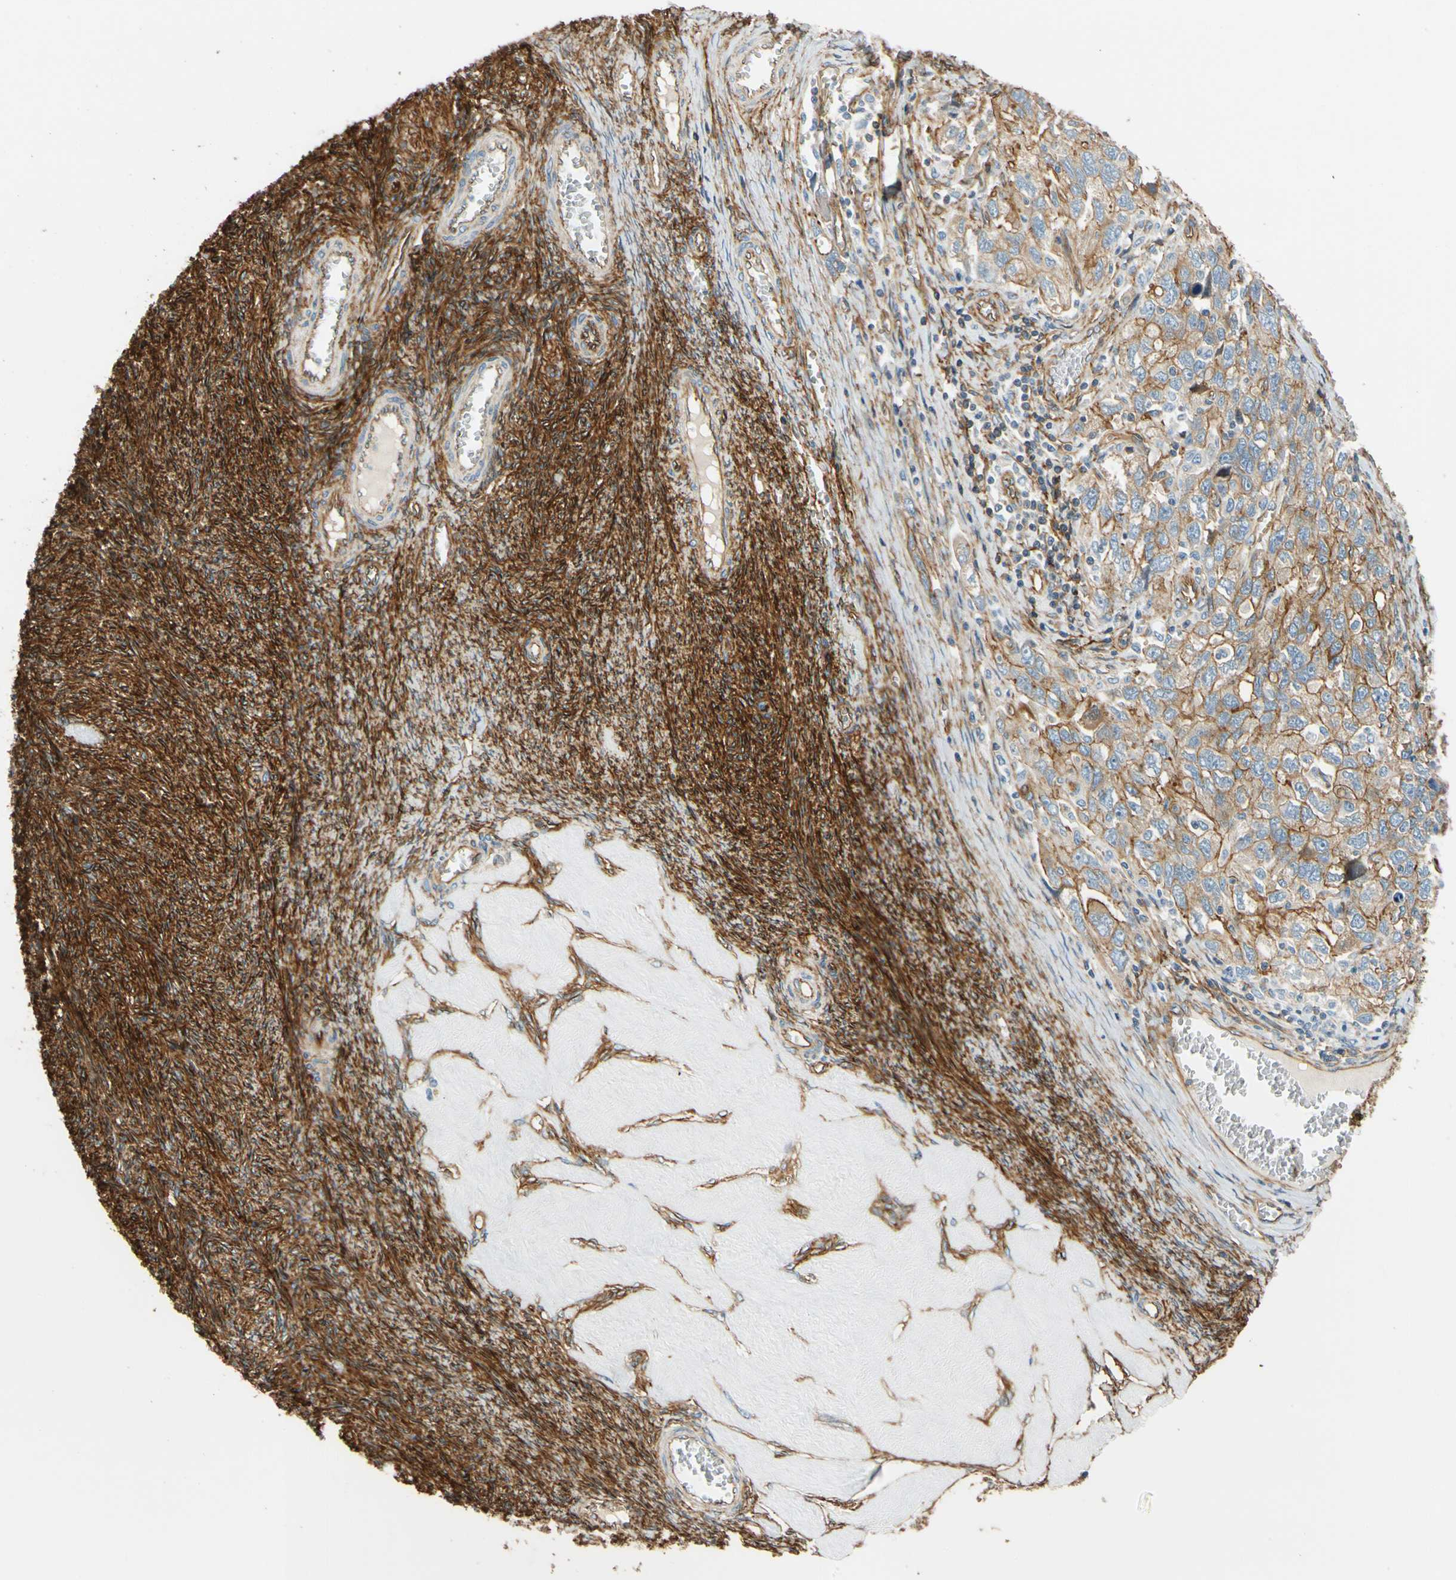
{"staining": {"intensity": "weak", "quantity": "25%-75%", "location": "cytoplasmic/membranous"}, "tissue": "ovarian cancer", "cell_type": "Tumor cells", "image_type": "cancer", "snomed": [{"axis": "morphology", "description": "Carcinoma, NOS"}, {"axis": "morphology", "description": "Cystadenocarcinoma, serous, NOS"}, {"axis": "topography", "description": "Ovary"}], "caption": "Immunohistochemistry histopathology image of human ovarian cancer (carcinoma) stained for a protein (brown), which shows low levels of weak cytoplasmic/membranous positivity in about 25%-75% of tumor cells.", "gene": "SPTAN1", "patient": {"sex": "female", "age": 69}}